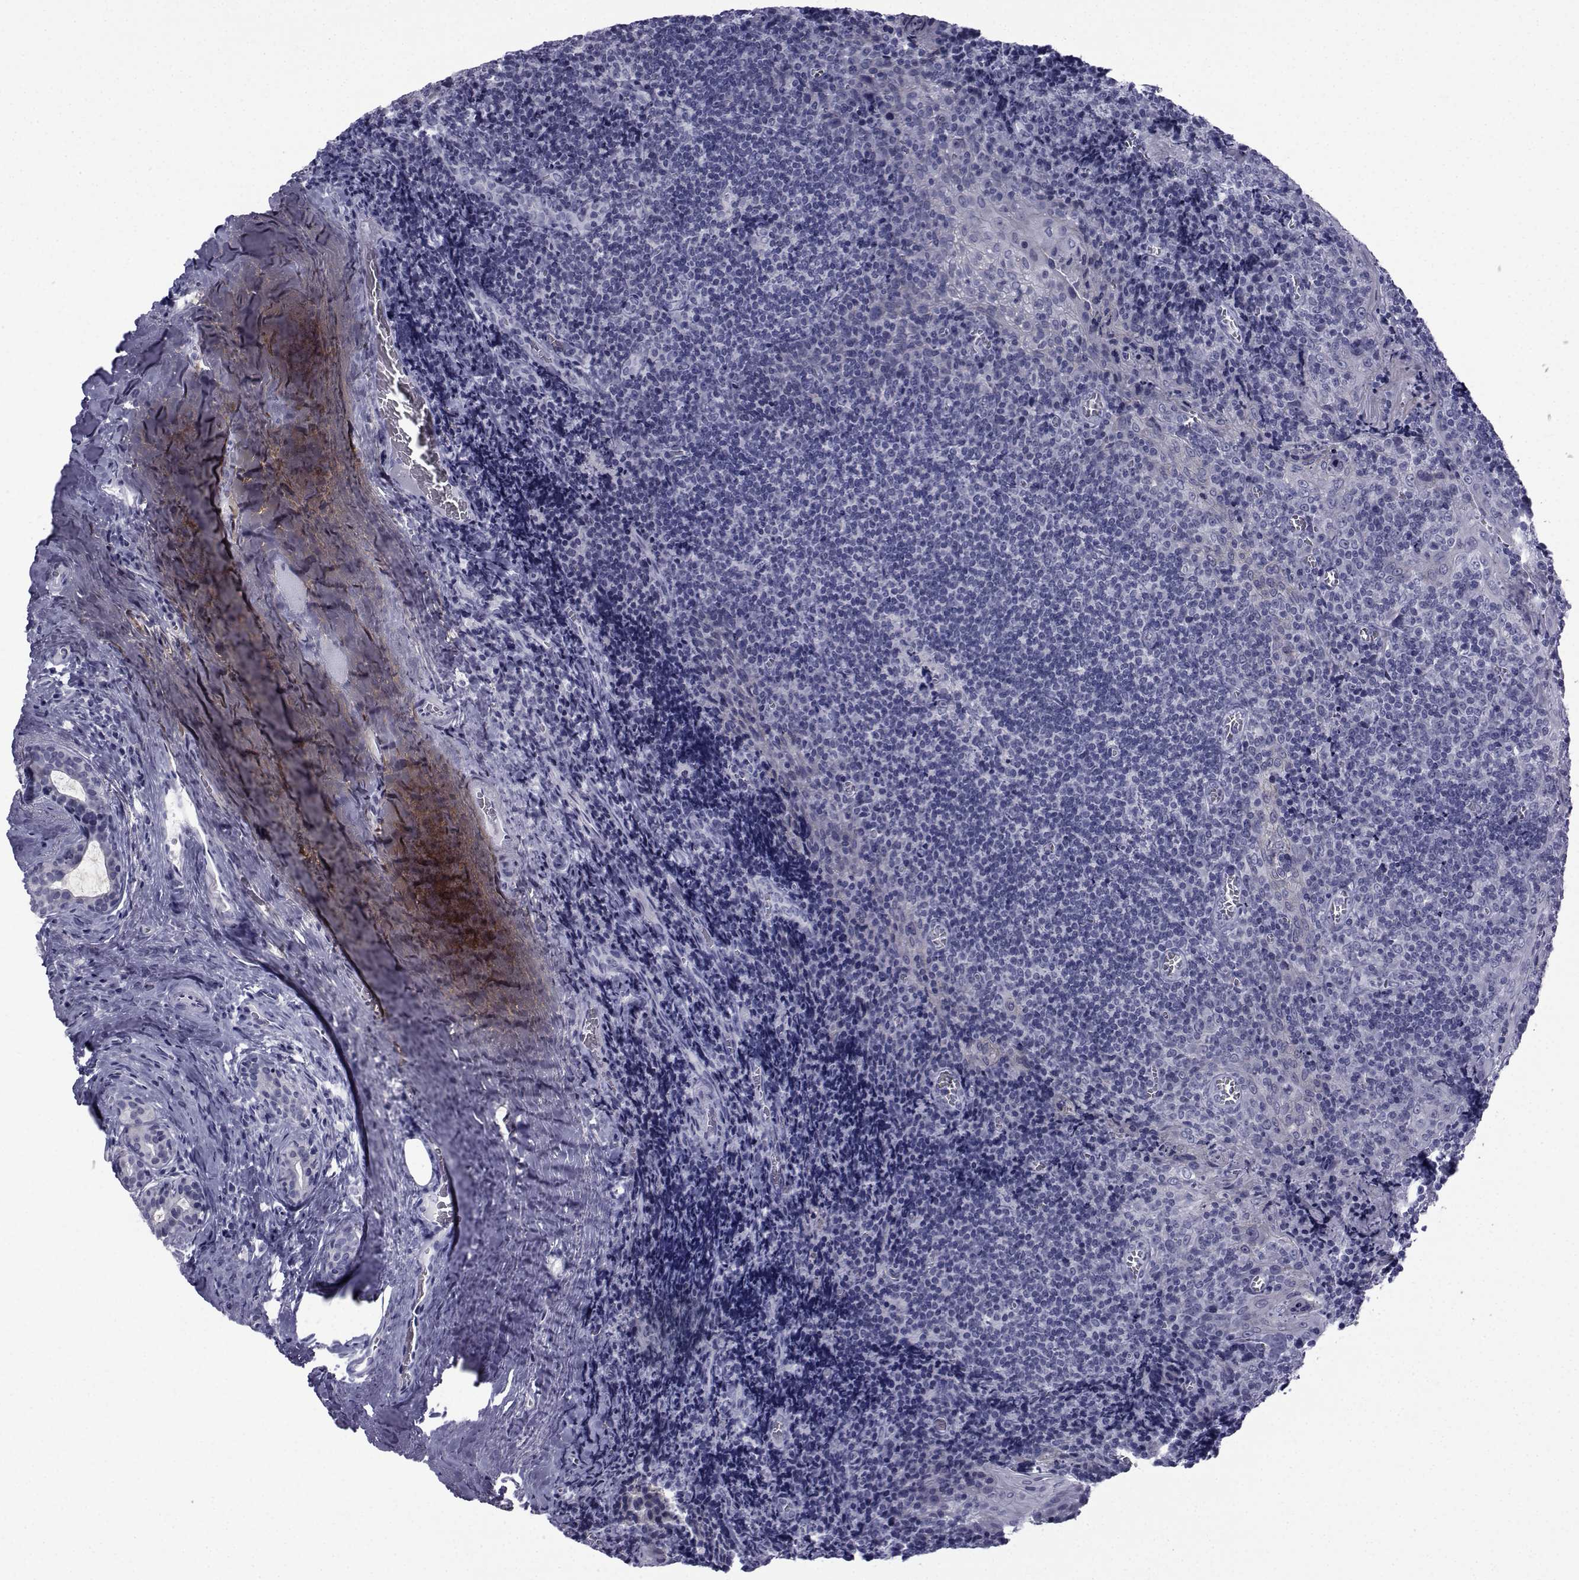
{"staining": {"intensity": "negative", "quantity": "none", "location": "none"}, "tissue": "tonsil", "cell_type": "Germinal center cells", "image_type": "normal", "snomed": [{"axis": "morphology", "description": "Normal tissue, NOS"}, {"axis": "morphology", "description": "Inflammation, NOS"}, {"axis": "topography", "description": "Tonsil"}], "caption": "A high-resolution image shows immunohistochemistry staining of benign tonsil, which exhibits no significant positivity in germinal center cells.", "gene": "PDE6G", "patient": {"sex": "female", "age": 31}}